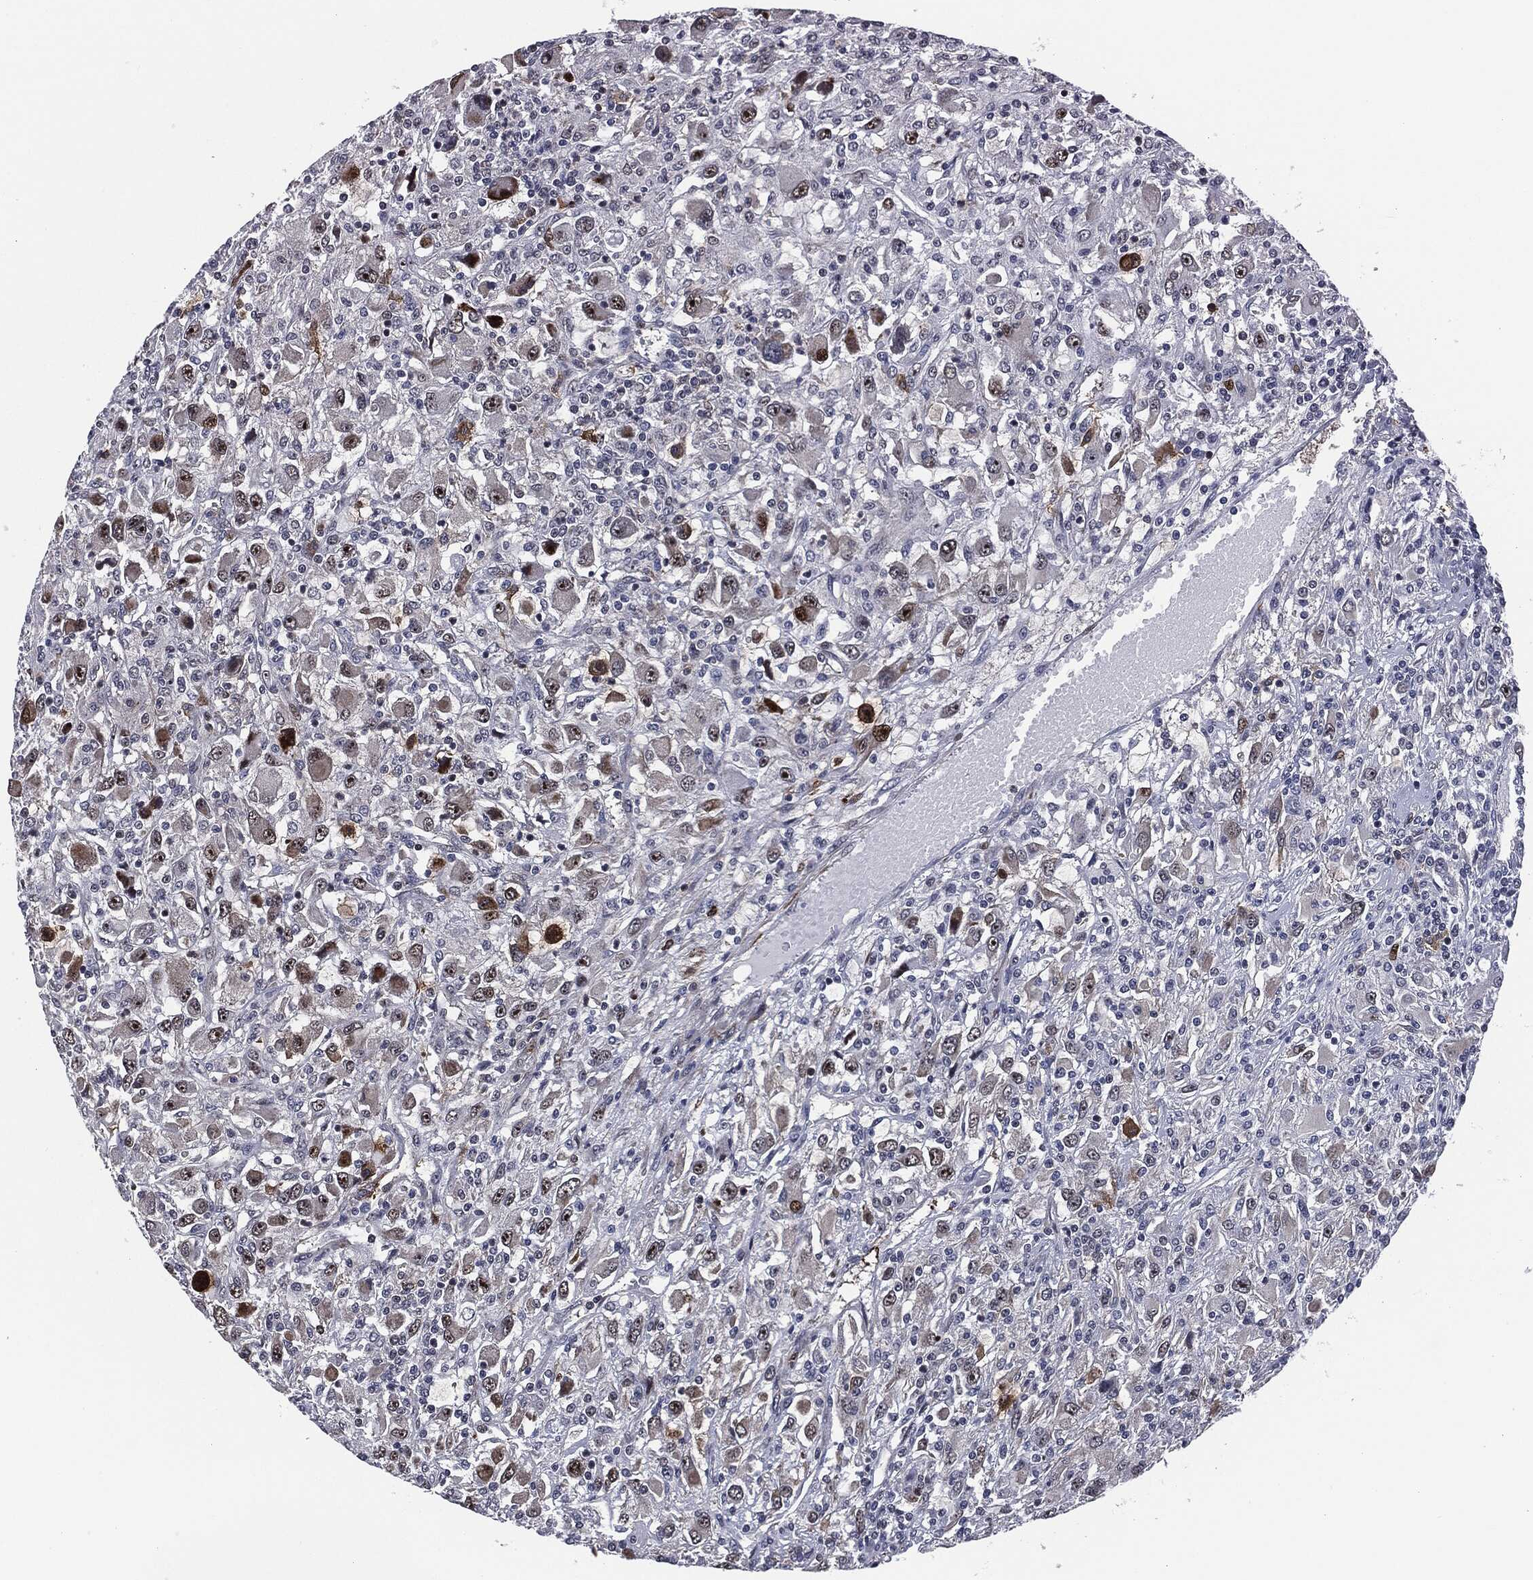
{"staining": {"intensity": "moderate", "quantity": "25%-75%", "location": "cytoplasmic/membranous"}, "tissue": "renal cancer", "cell_type": "Tumor cells", "image_type": "cancer", "snomed": [{"axis": "morphology", "description": "Adenocarcinoma, NOS"}, {"axis": "topography", "description": "Kidney"}], "caption": "Human renal cancer (adenocarcinoma) stained for a protein (brown) demonstrates moderate cytoplasmic/membranous positive positivity in about 25%-75% of tumor cells.", "gene": "AKT2", "patient": {"sex": "female", "age": 67}}